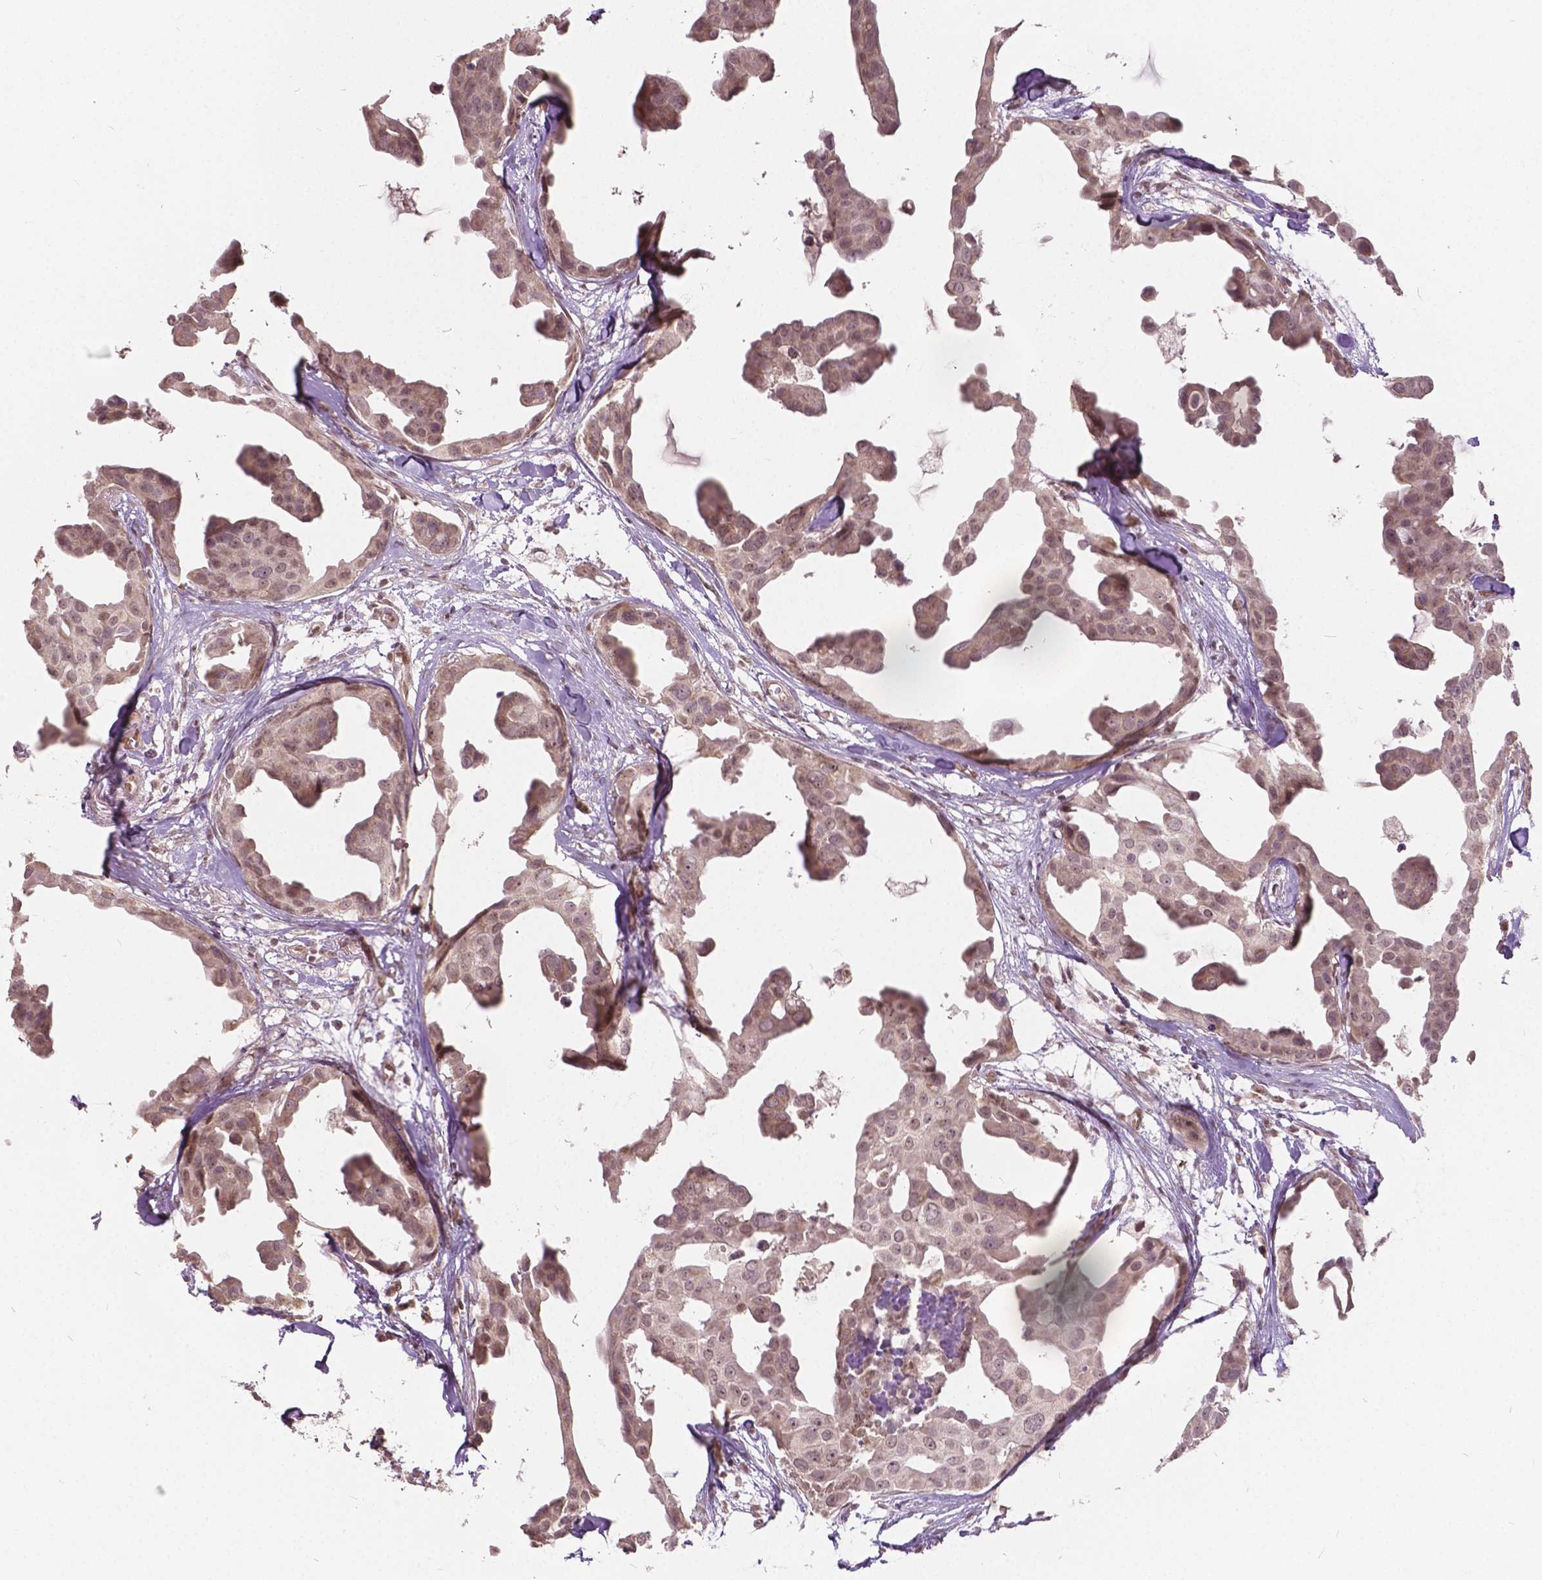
{"staining": {"intensity": "negative", "quantity": "none", "location": "none"}, "tissue": "breast cancer", "cell_type": "Tumor cells", "image_type": "cancer", "snomed": [{"axis": "morphology", "description": "Duct carcinoma"}, {"axis": "topography", "description": "Breast"}], "caption": "DAB (3,3'-diaminobenzidine) immunohistochemical staining of human breast cancer exhibits no significant positivity in tumor cells.", "gene": "HMBOX1", "patient": {"sex": "female", "age": 38}}